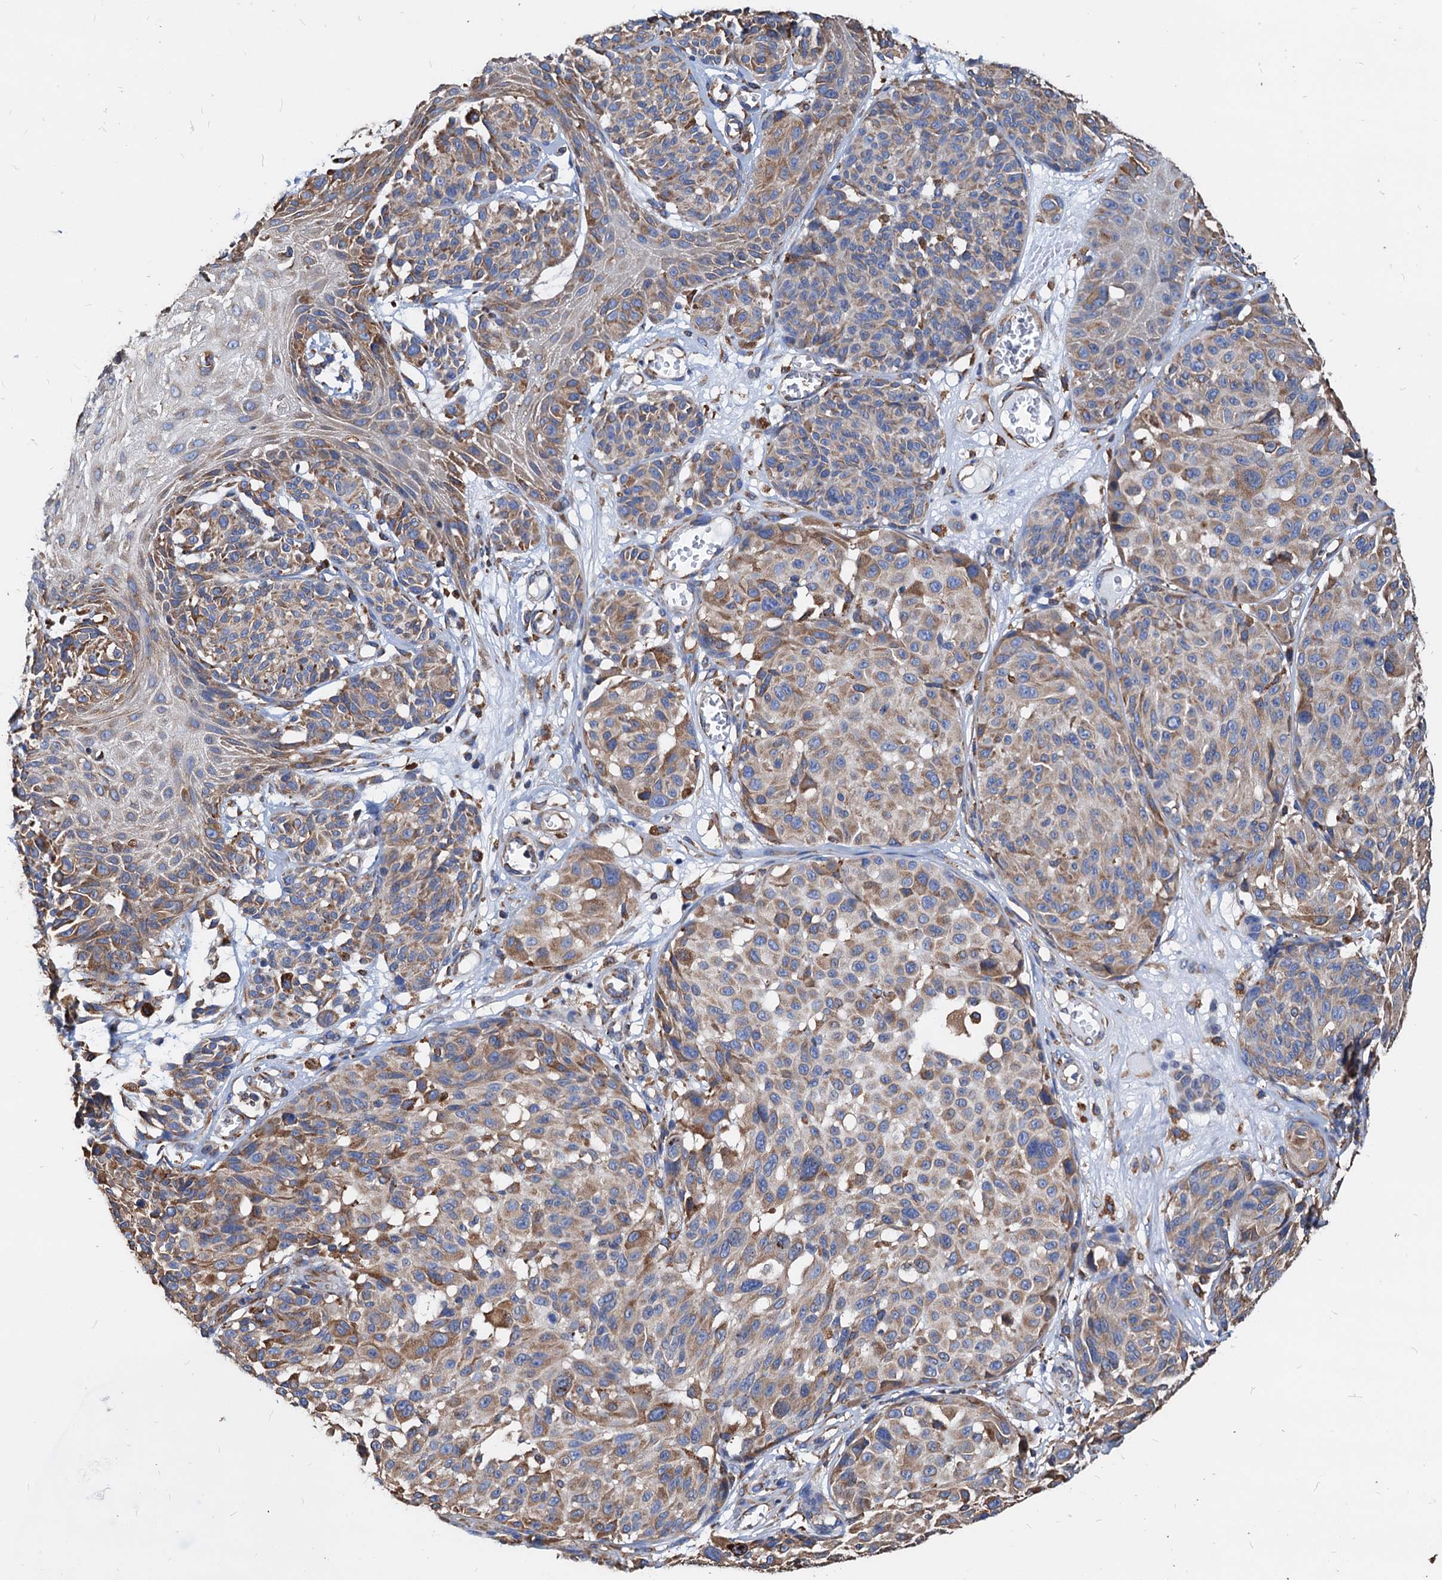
{"staining": {"intensity": "moderate", "quantity": "25%-75%", "location": "cytoplasmic/membranous"}, "tissue": "melanoma", "cell_type": "Tumor cells", "image_type": "cancer", "snomed": [{"axis": "morphology", "description": "Malignant melanoma, NOS"}, {"axis": "topography", "description": "Skin"}], "caption": "Protein expression analysis of melanoma displays moderate cytoplasmic/membranous expression in about 25%-75% of tumor cells.", "gene": "HSPA5", "patient": {"sex": "male", "age": 83}}